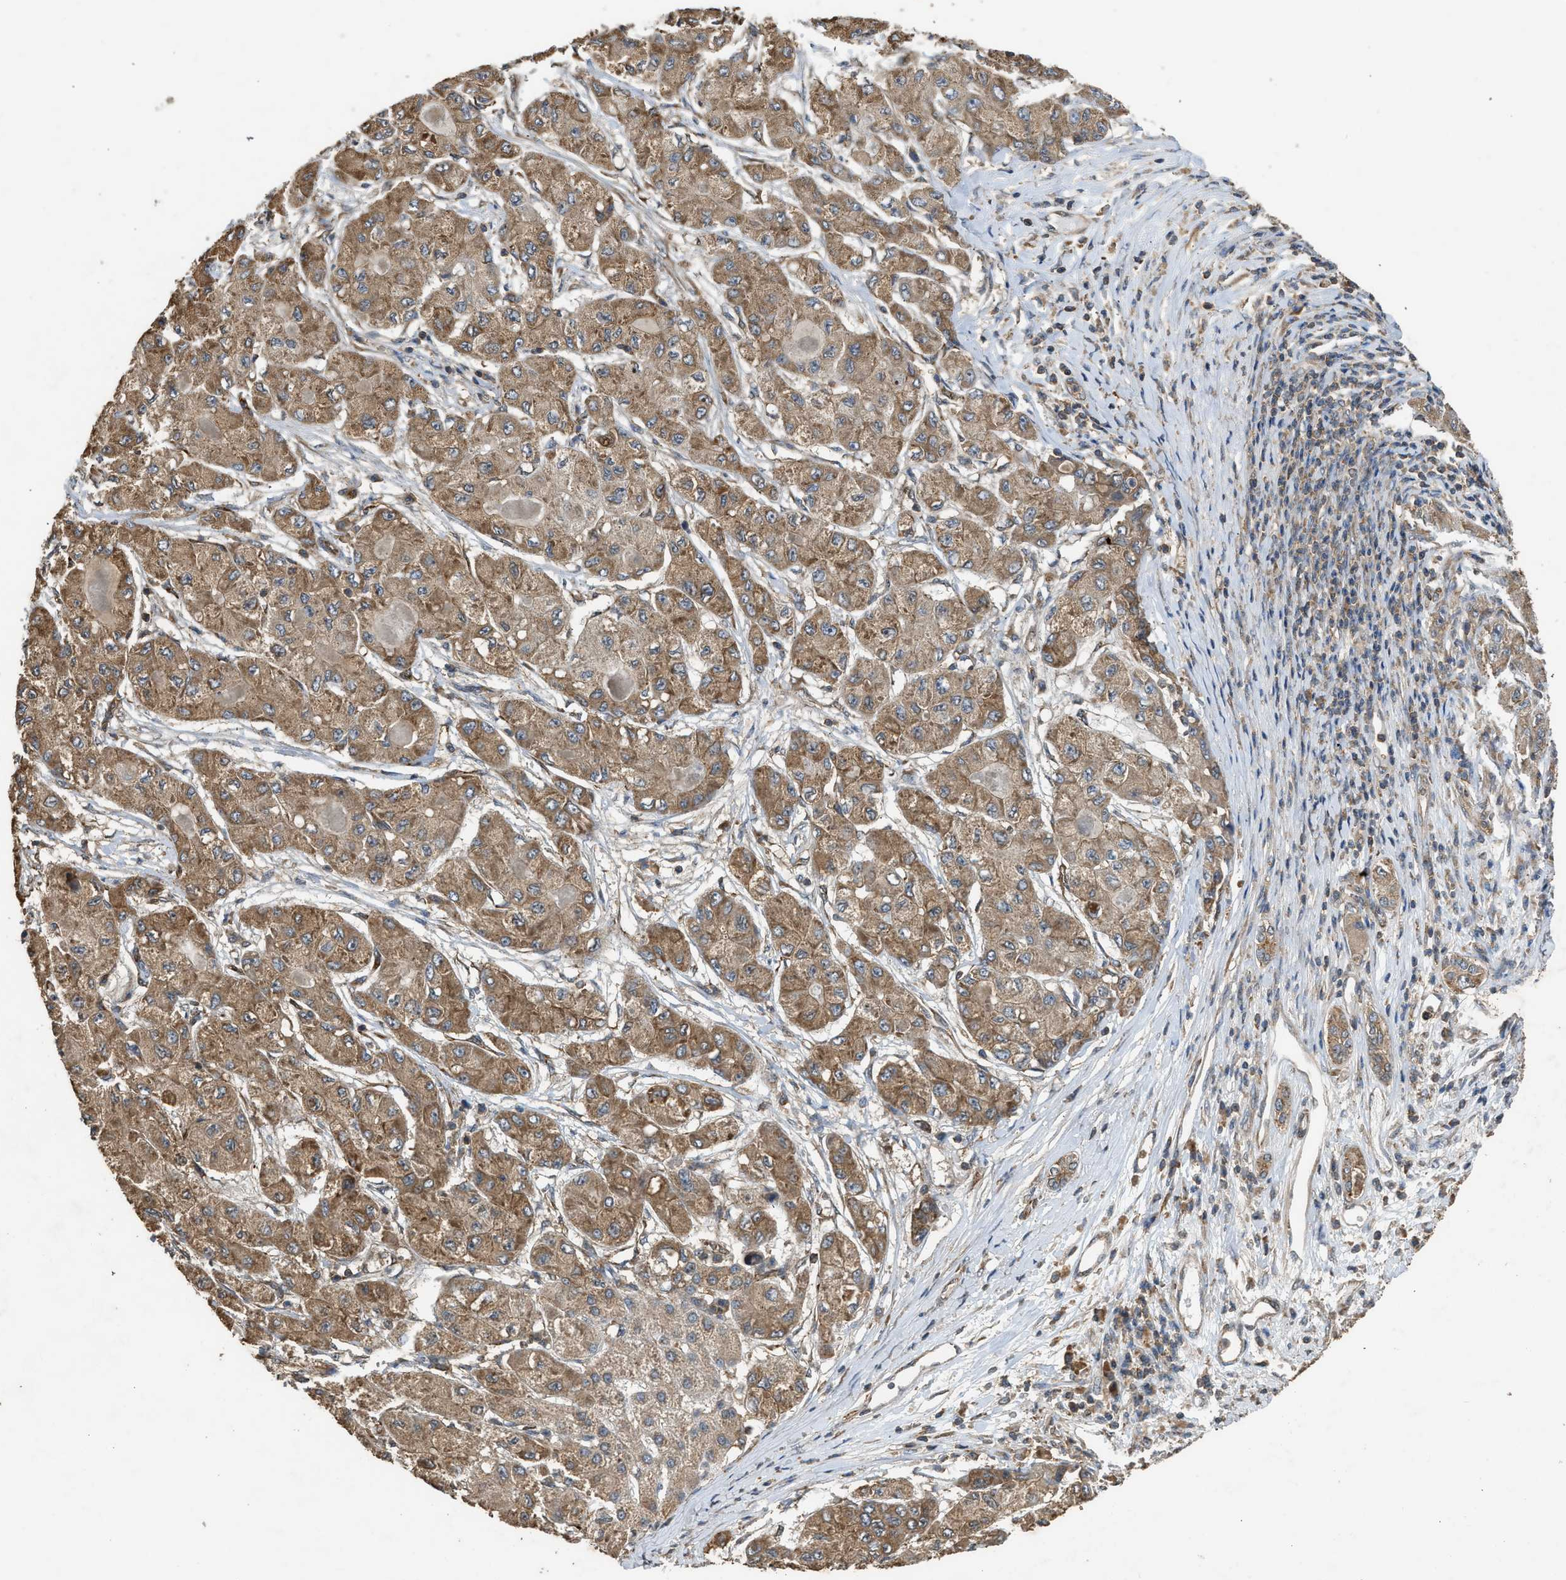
{"staining": {"intensity": "moderate", "quantity": ">75%", "location": "cytoplasmic/membranous"}, "tissue": "liver cancer", "cell_type": "Tumor cells", "image_type": "cancer", "snomed": [{"axis": "morphology", "description": "Carcinoma, Hepatocellular, NOS"}, {"axis": "topography", "description": "Liver"}], "caption": "Liver cancer (hepatocellular carcinoma) stained with DAB (3,3'-diaminobenzidine) immunohistochemistry shows medium levels of moderate cytoplasmic/membranous expression in approximately >75% of tumor cells.", "gene": "HIP1R", "patient": {"sex": "male", "age": 80}}